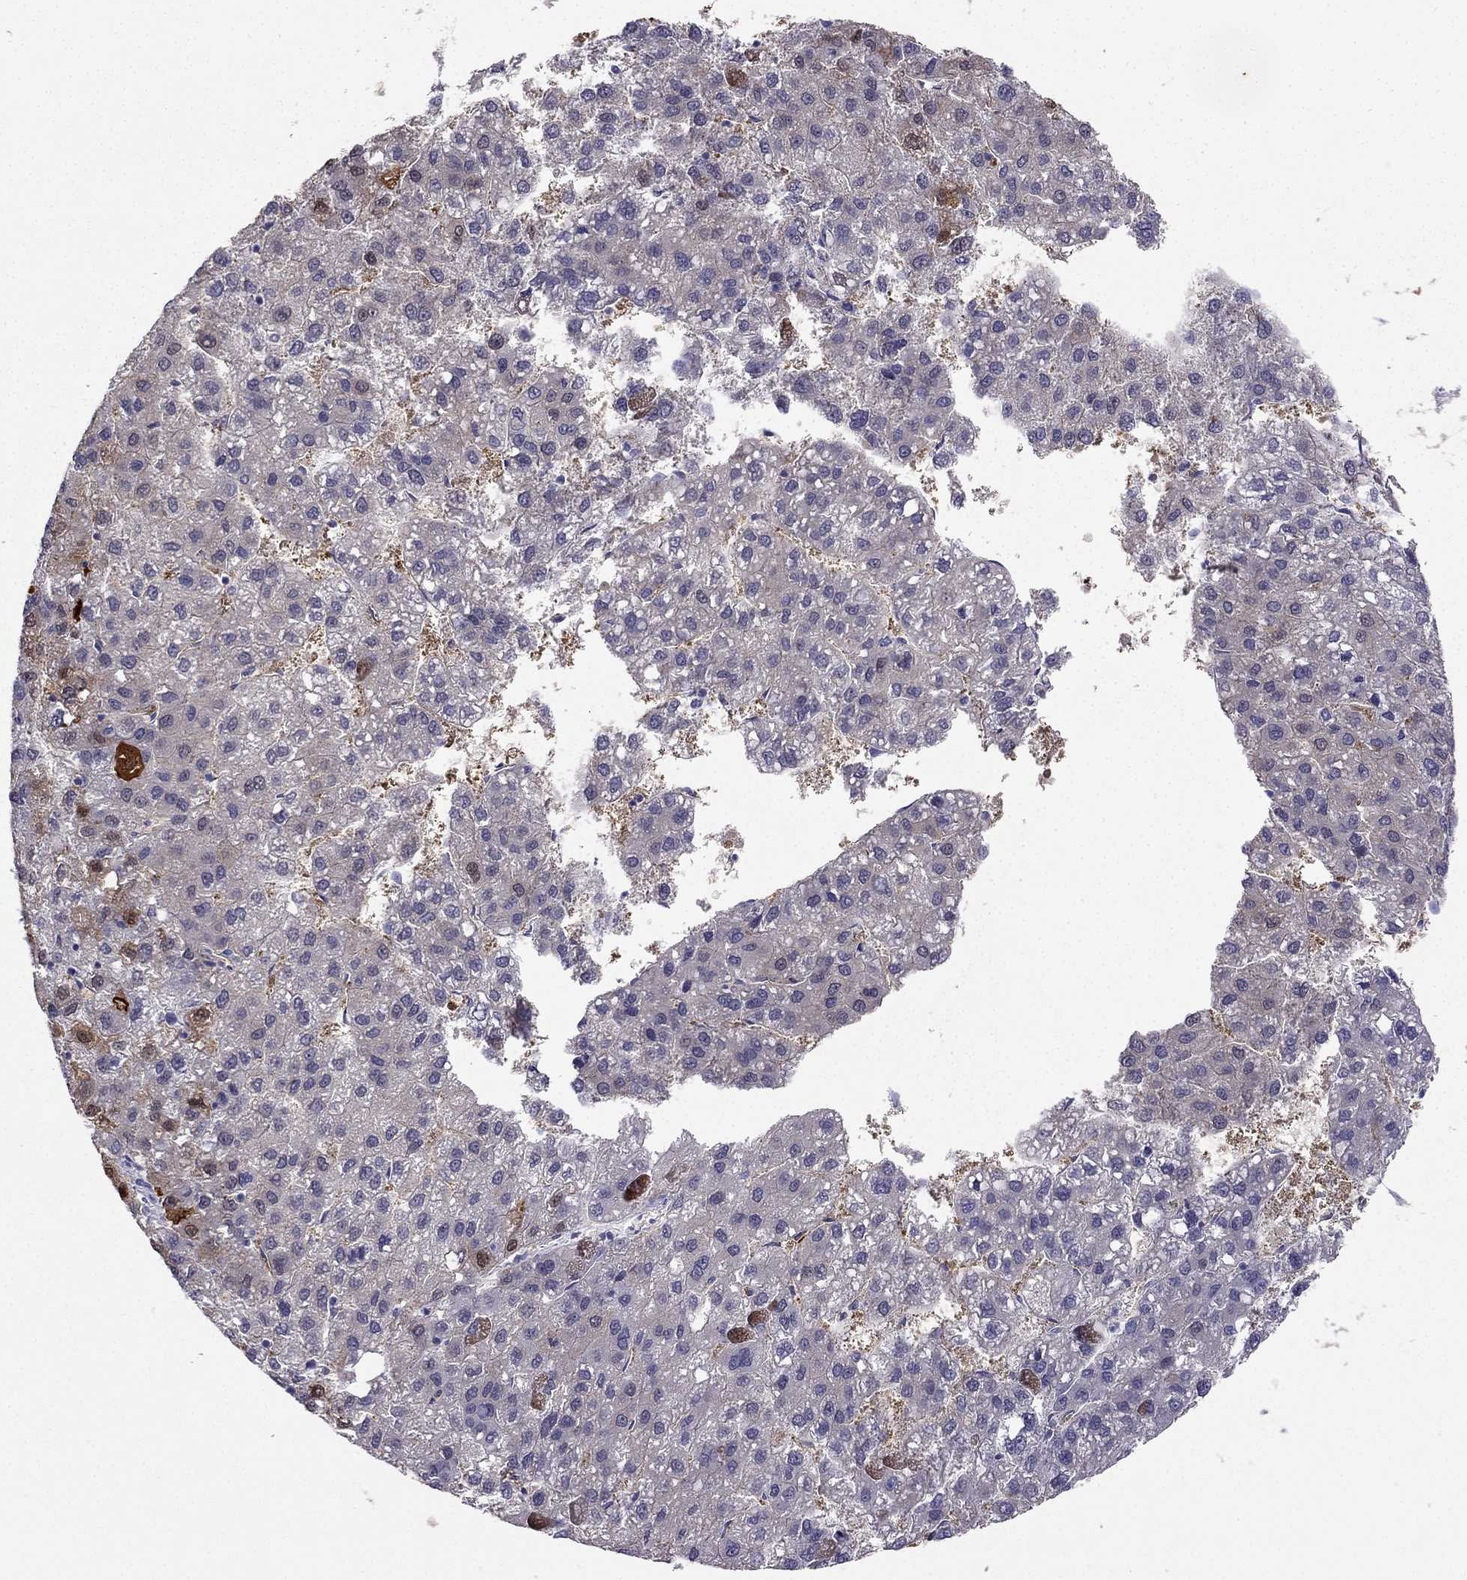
{"staining": {"intensity": "moderate", "quantity": "<25%", "location": "cytoplasmic/membranous,nuclear"}, "tissue": "liver cancer", "cell_type": "Tumor cells", "image_type": "cancer", "snomed": [{"axis": "morphology", "description": "Carcinoma, Hepatocellular, NOS"}, {"axis": "topography", "description": "Liver"}], "caption": "Liver cancer (hepatocellular carcinoma) stained for a protein shows moderate cytoplasmic/membranous and nuclear positivity in tumor cells.", "gene": "RSPH14", "patient": {"sex": "female", "age": 82}}